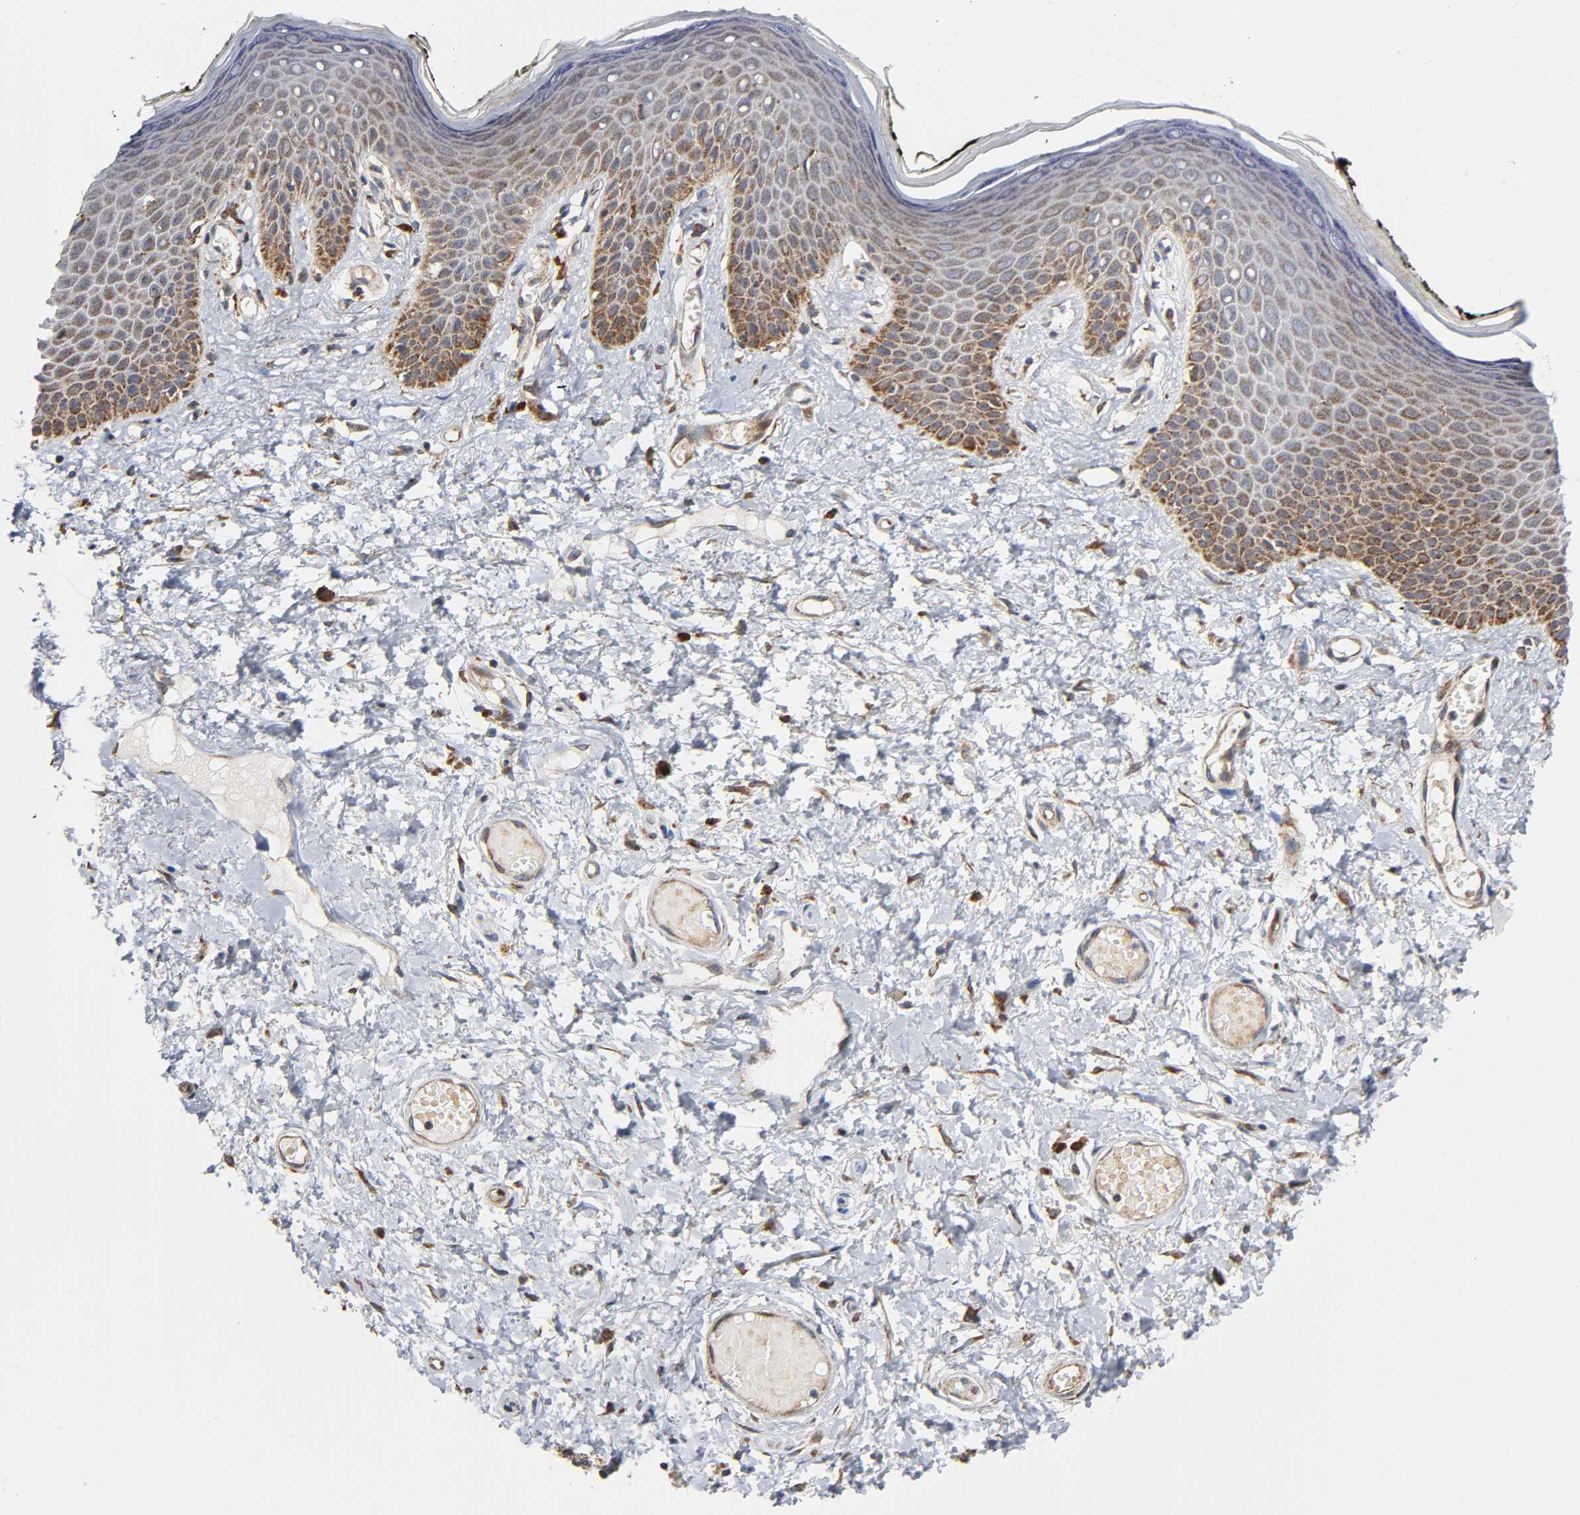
{"staining": {"intensity": "moderate", "quantity": ">75%", "location": "cytoplasmic/membranous"}, "tissue": "skin", "cell_type": "Epidermal cells", "image_type": "normal", "snomed": [{"axis": "morphology", "description": "Normal tissue, NOS"}, {"axis": "morphology", "description": "Inflammation, NOS"}, {"axis": "topography", "description": "Vulva"}], "caption": "Immunohistochemistry (IHC) micrograph of benign skin: human skin stained using immunohistochemistry (IHC) shows medium levels of moderate protein expression localized specifically in the cytoplasmic/membranous of epidermal cells, appearing as a cytoplasmic/membranous brown color.", "gene": "MAP3K1", "patient": {"sex": "female", "age": 84}}